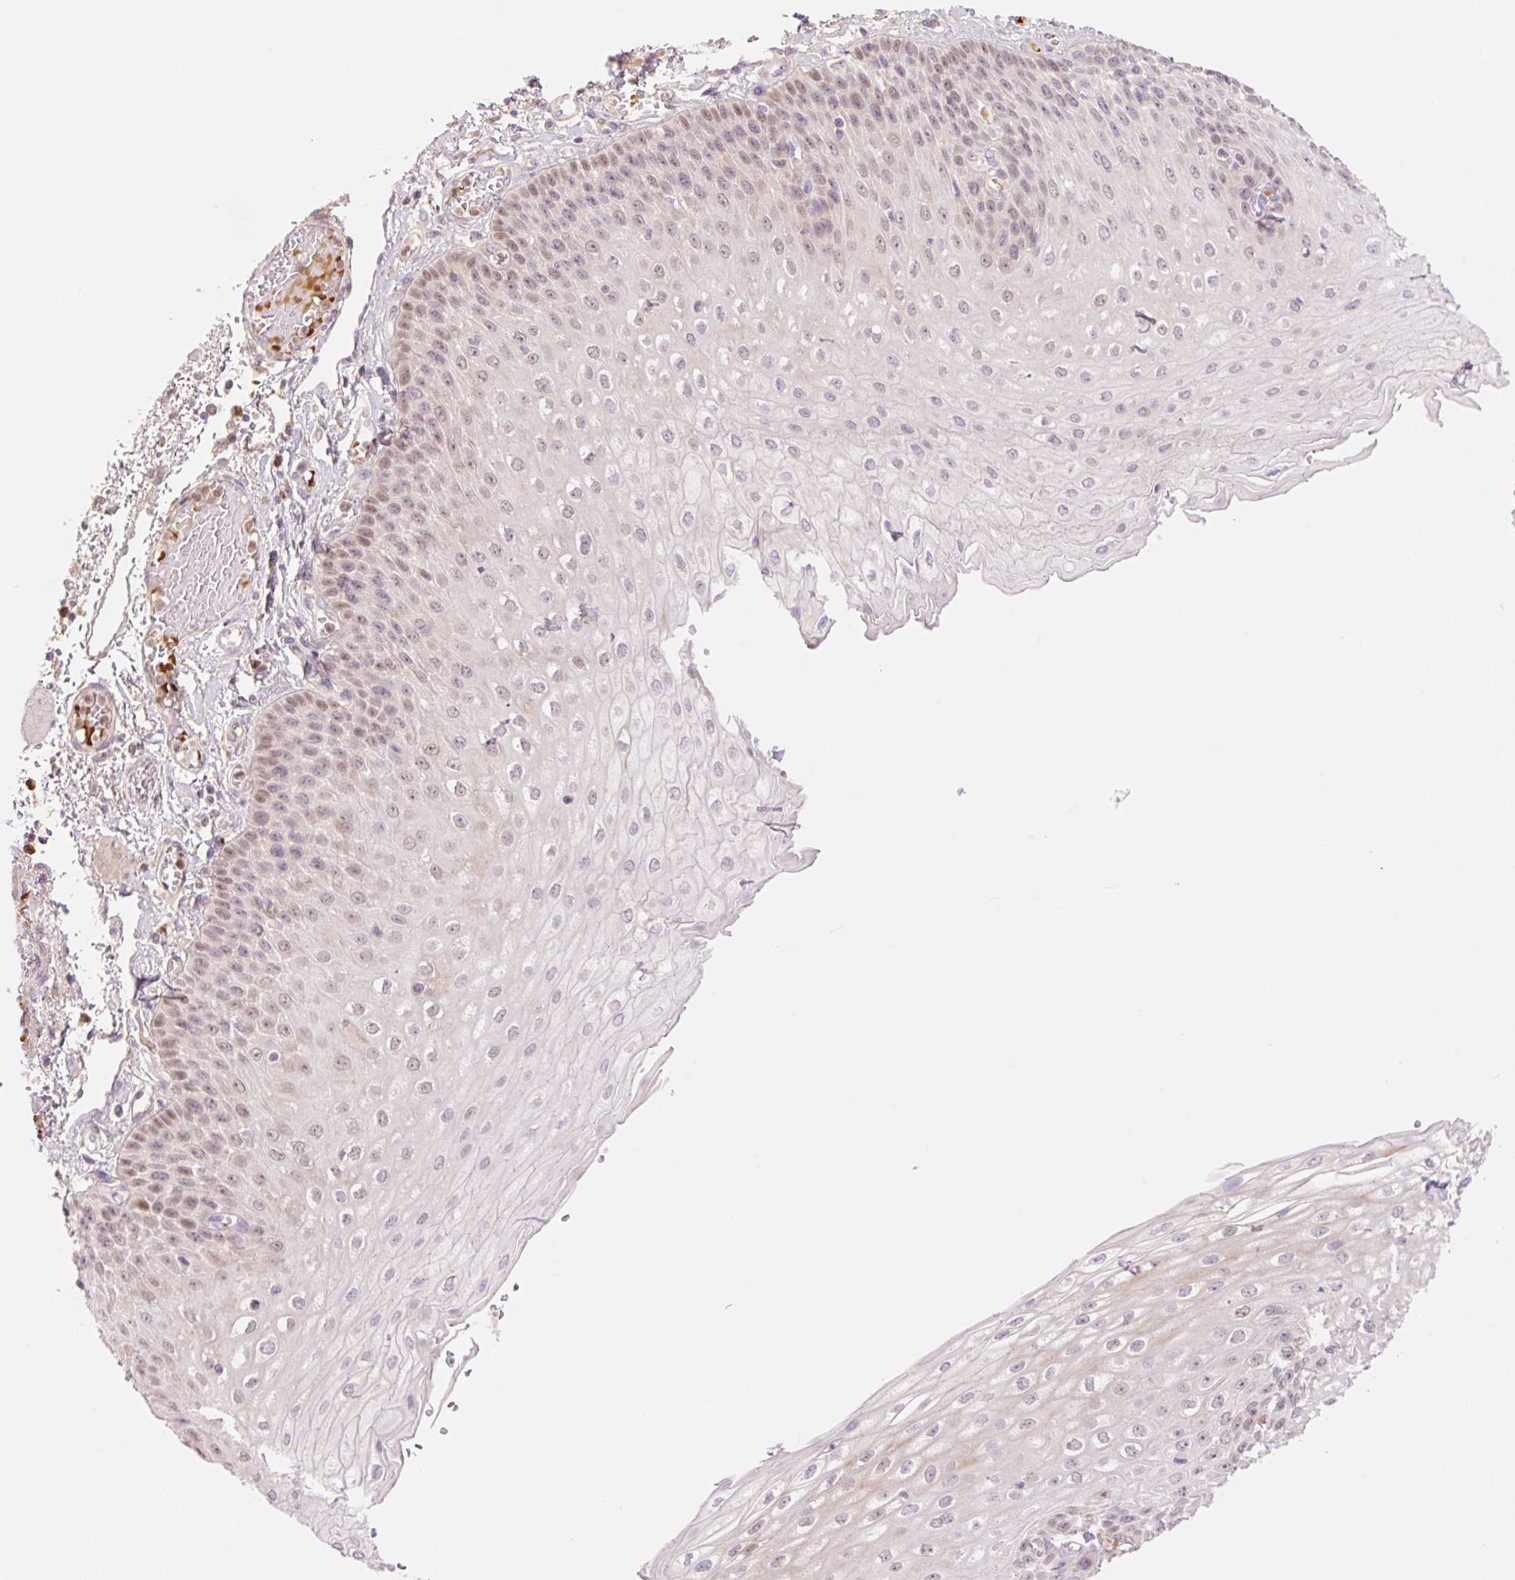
{"staining": {"intensity": "moderate", "quantity": "25%-75%", "location": "nuclear"}, "tissue": "esophagus", "cell_type": "Squamous epithelial cells", "image_type": "normal", "snomed": [{"axis": "morphology", "description": "Normal tissue, NOS"}, {"axis": "morphology", "description": "Adenocarcinoma, NOS"}, {"axis": "topography", "description": "Esophagus"}], "caption": "This histopathology image displays benign esophagus stained with immunohistochemistry (IHC) to label a protein in brown. The nuclear of squamous epithelial cells show moderate positivity for the protein. Nuclei are counter-stained blue.", "gene": "HEBP1", "patient": {"sex": "male", "age": 81}}